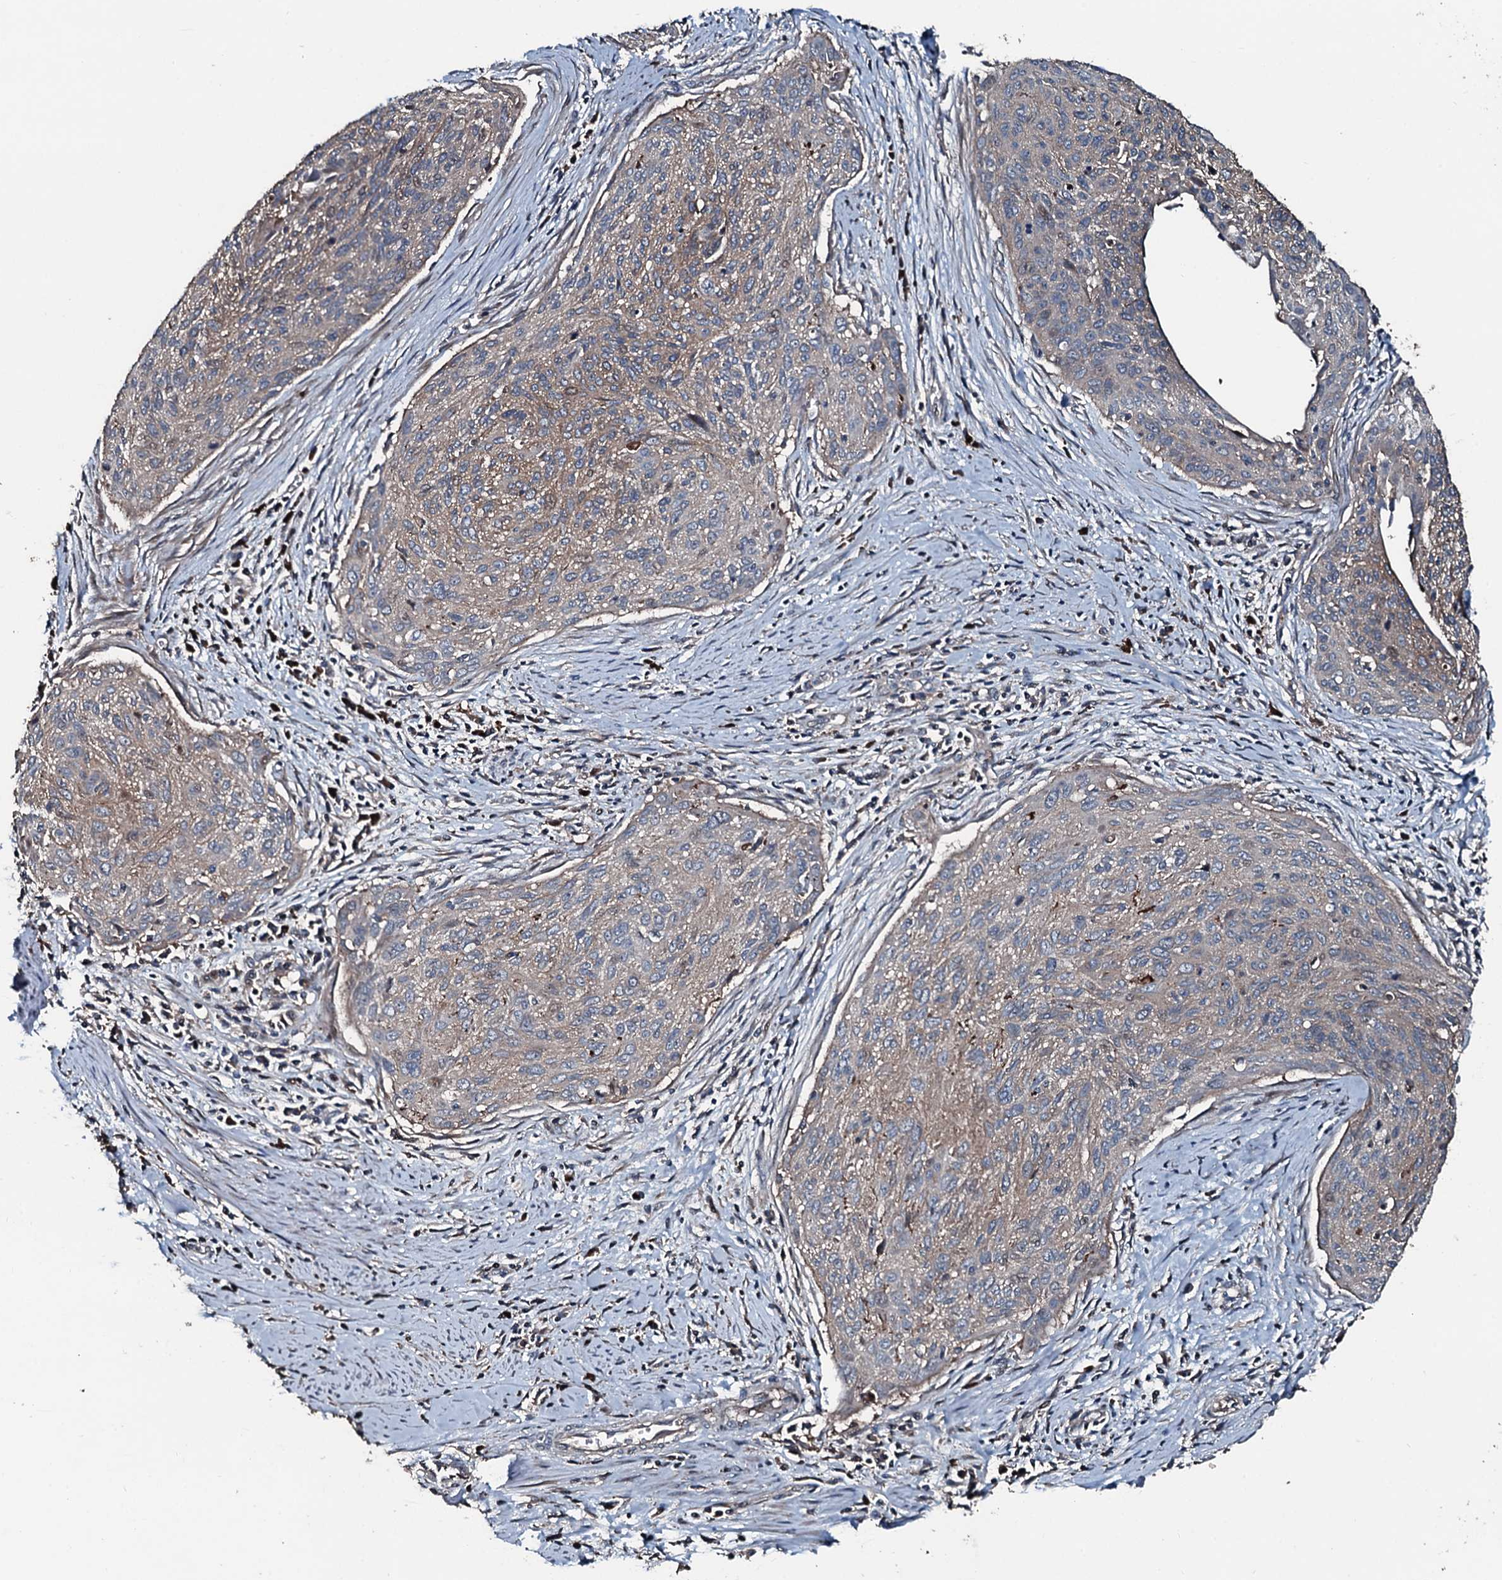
{"staining": {"intensity": "weak", "quantity": "25%-75%", "location": "cytoplasmic/membranous"}, "tissue": "cervical cancer", "cell_type": "Tumor cells", "image_type": "cancer", "snomed": [{"axis": "morphology", "description": "Squamous cell carcinoma, NOS"}, {"axis": "topography", "description": "Cervix"}], "caption": "Immunohistochemistry (IHC) (DAB (3,3'-diaminobenzidine)) staining of human cervical cancer displays weak cytoplasmic/membranous protein expression in about 25%-75% of tumor cells.", "gene": "AARS1", "patient": {"sex": "female", "age": 55}}